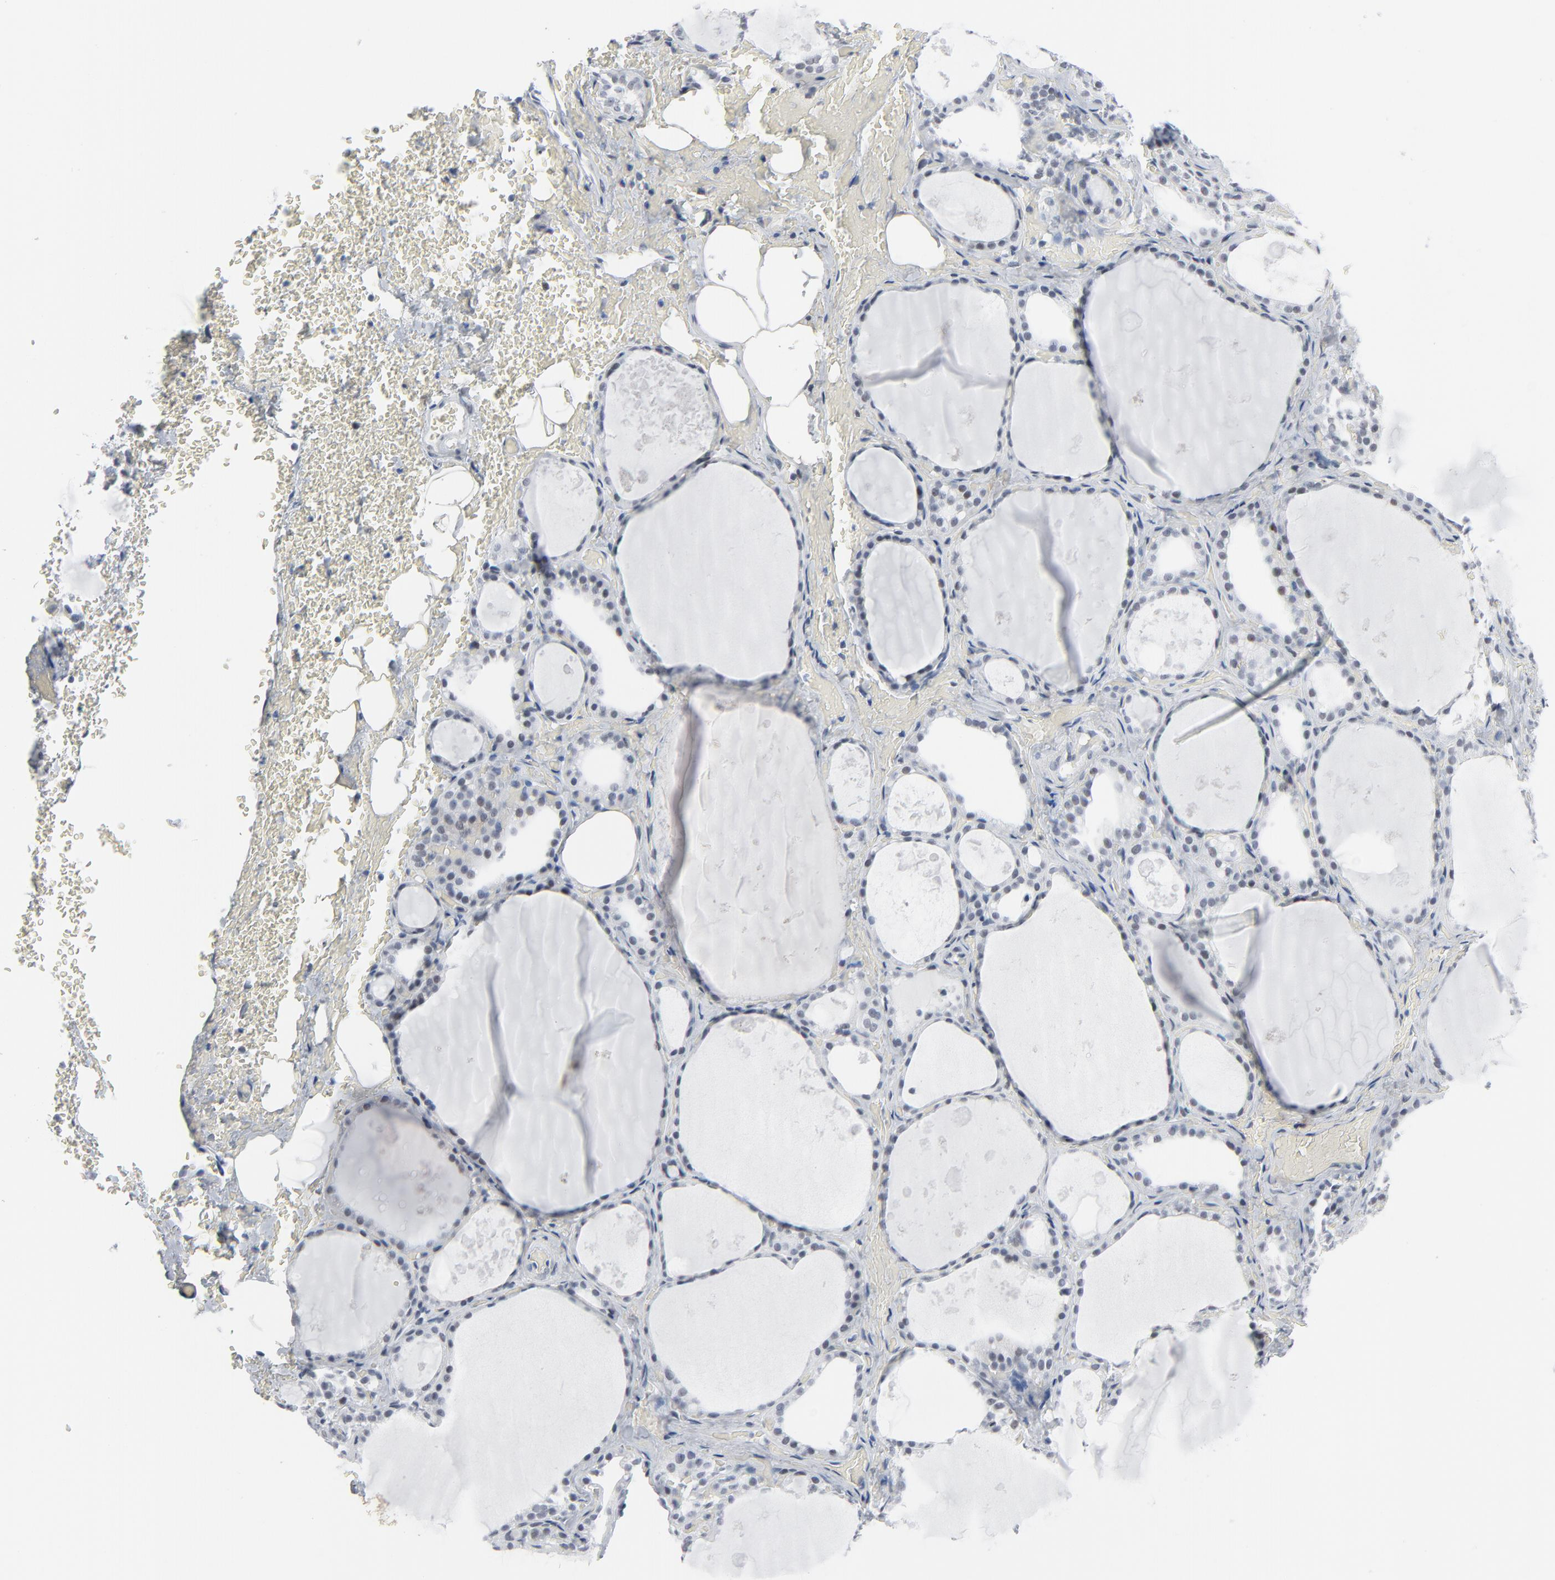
{"staining": {"intensity": "weak", "quantity": "<25%", "location": "nuclear"}, "tissue": "thyroid gland", "cell_type": "Glandular cells", "image_type": "normal", "snomed": [{"axis": "morphology", "description": "Normal tissue, NOS"}, {"axis": "topography", "description": "Thyroid gland"}], "caption": "Thyroid gland stained for a protein using IHC exhibits no positivity glandular cells.", "gene": "SIRT1", "patient": {"sex": "male", "age": 61}}